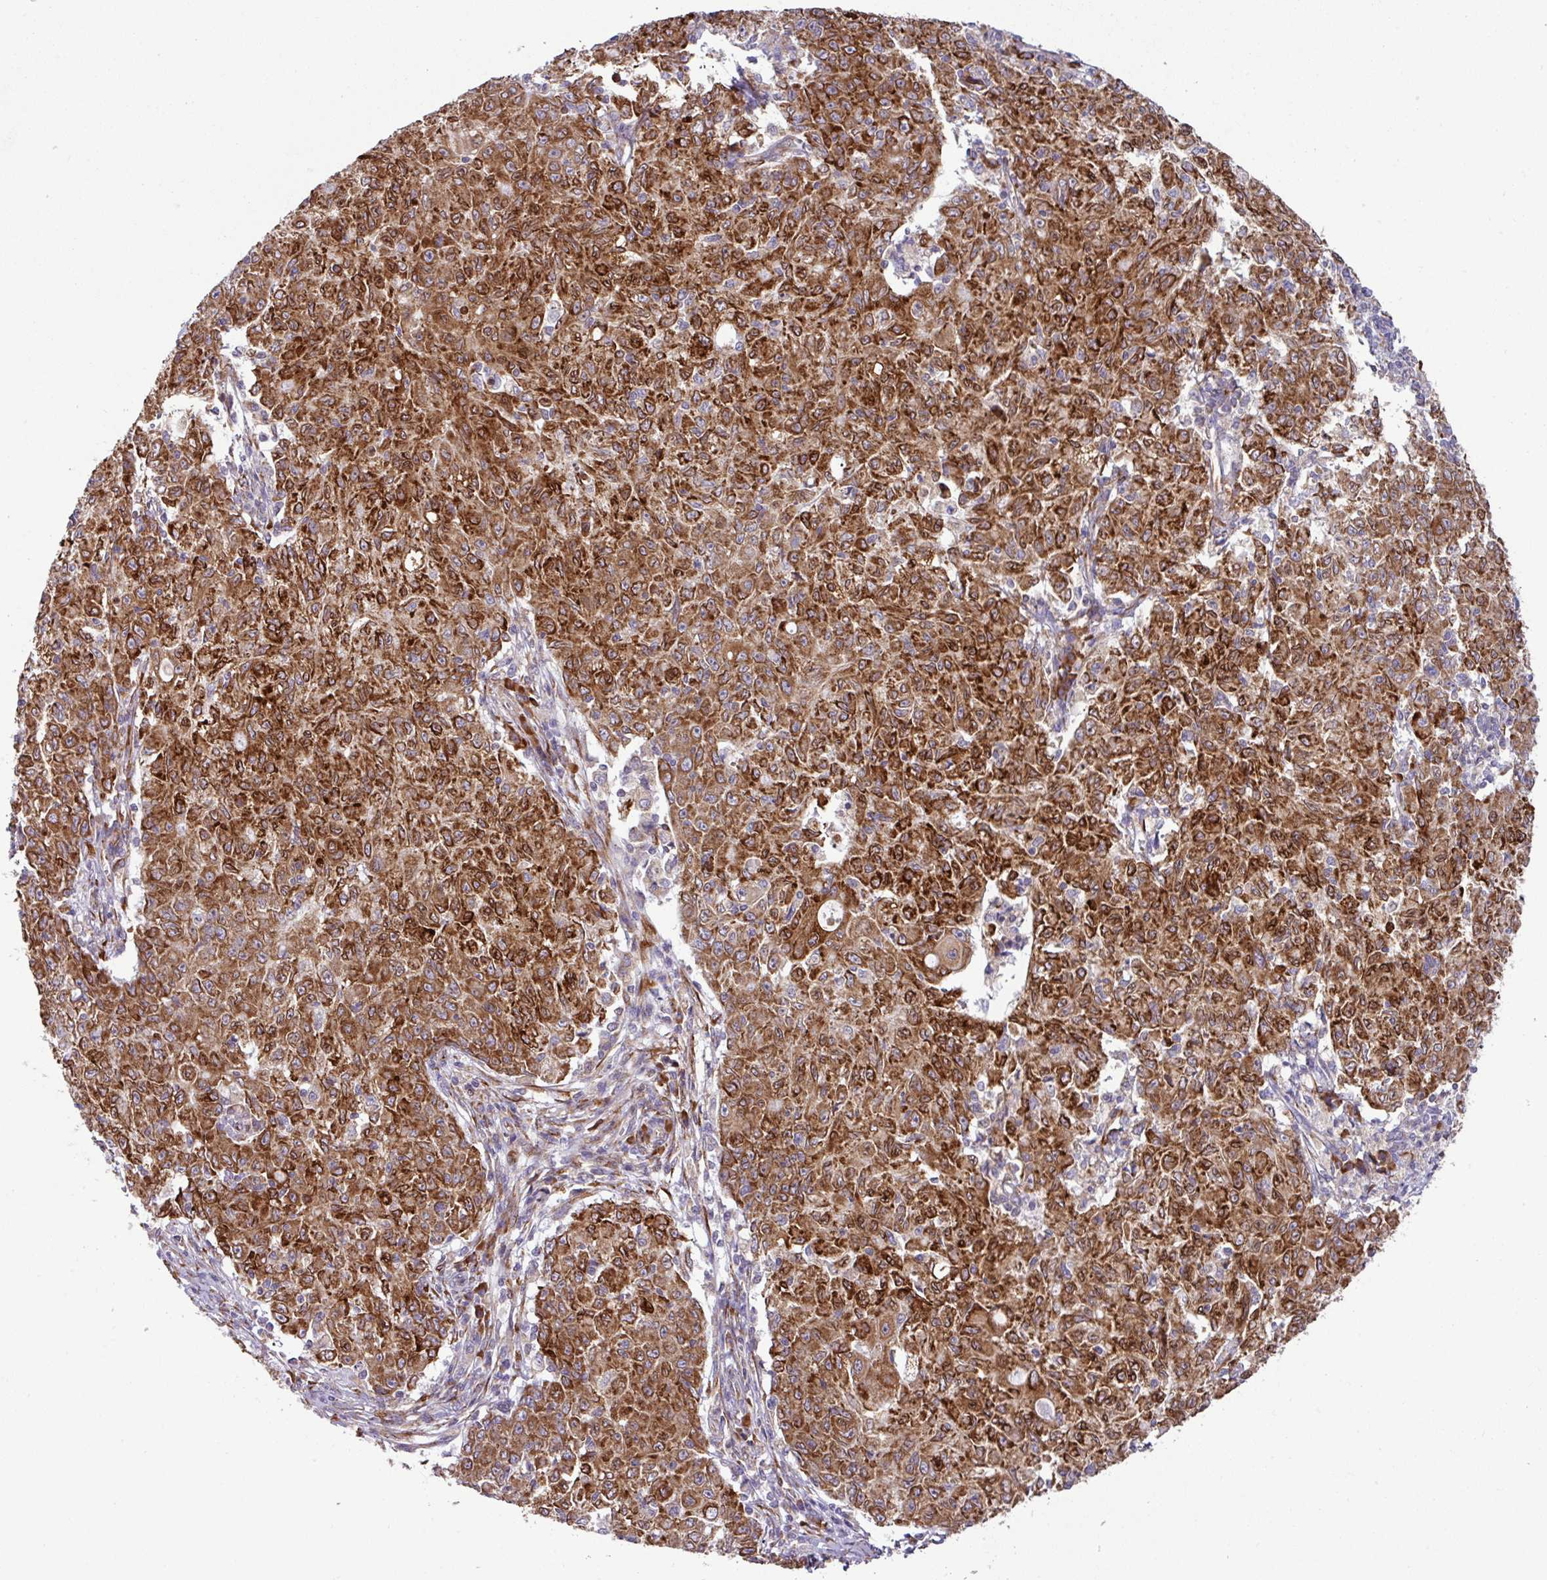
{"staining": {"intensity": "strong", "quantity": ">75%", "location": "cytoplasmic/membranous"}, "tissue": "ovarian cancer", "cell_type": "Tumor cells", "image_type": "cancer", "snomed": [{"axis": "morphology", "description": "Carcinoma, endometroid"}, {"axis": "topography", "description": "Ovary"}], "caption": "Protein staining shows strong cytoplasmic/membranous expression in about >75% of tumor cells in endometroid carcinoma (ovarian).", "gene": "SLC39A7", "patient": {"sex": "female", "age": 42}}